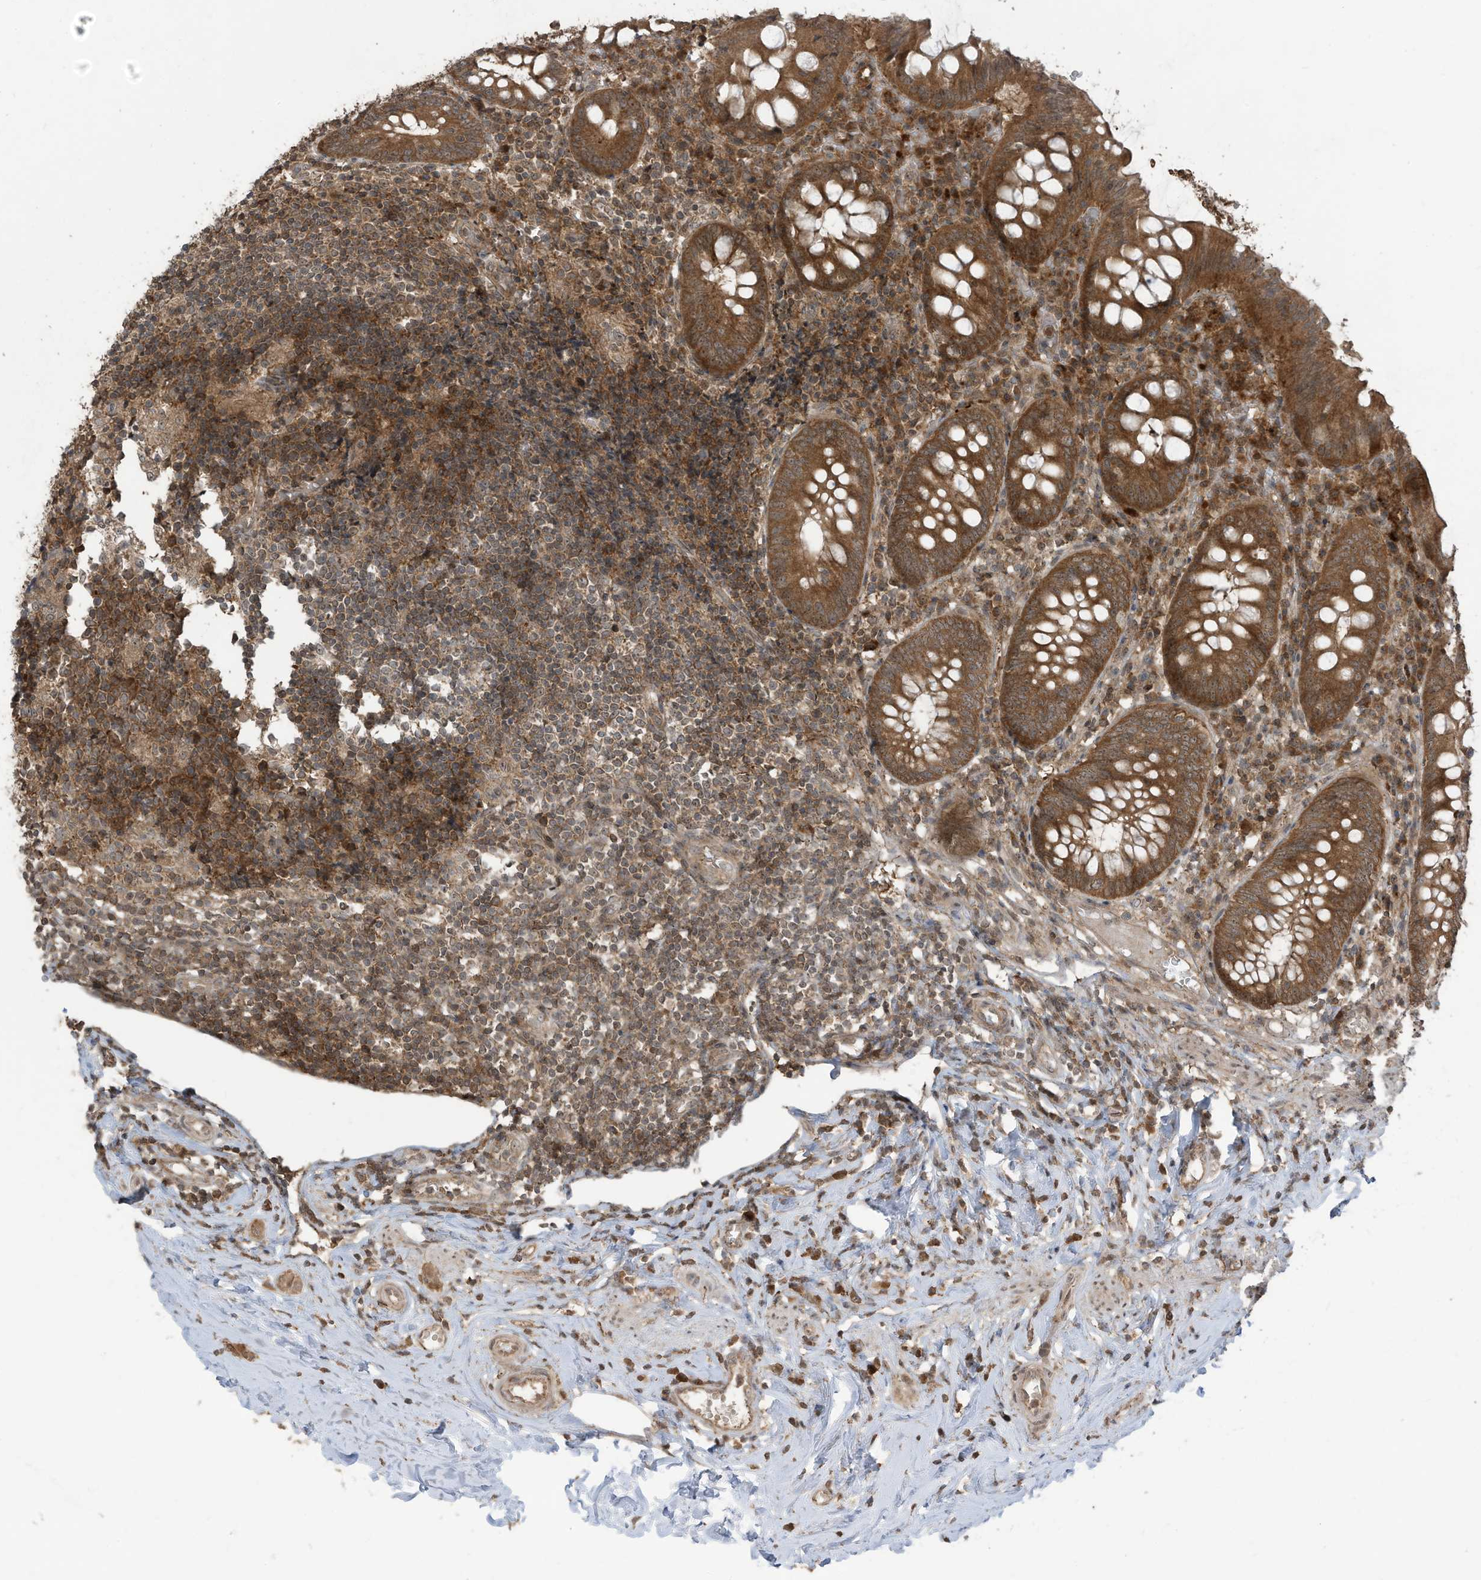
{"staining": {"intensity": "strong", "quantity": ">75%", "location": "cytoplasmic/membranous"}, "tissue": "appendix", "cell_type": "Glandular cells", "image_type": "normal", "snomed": [{"axis": "morphology", "description": "Normal tissue, NOS"}, {"axis": "topography", "description": "Appendix"}], "caption": "The immunohistochemical stain highlights strong cytoplasmic/membranous staining in glandular cells of benign appendix. The staining is performed using DAB brown chromogen to label protein expression. The nuclei are counter-stained blue using hematoxylin.", "gene": "CARF", "patient": {"sex": "female", "age": 54}}